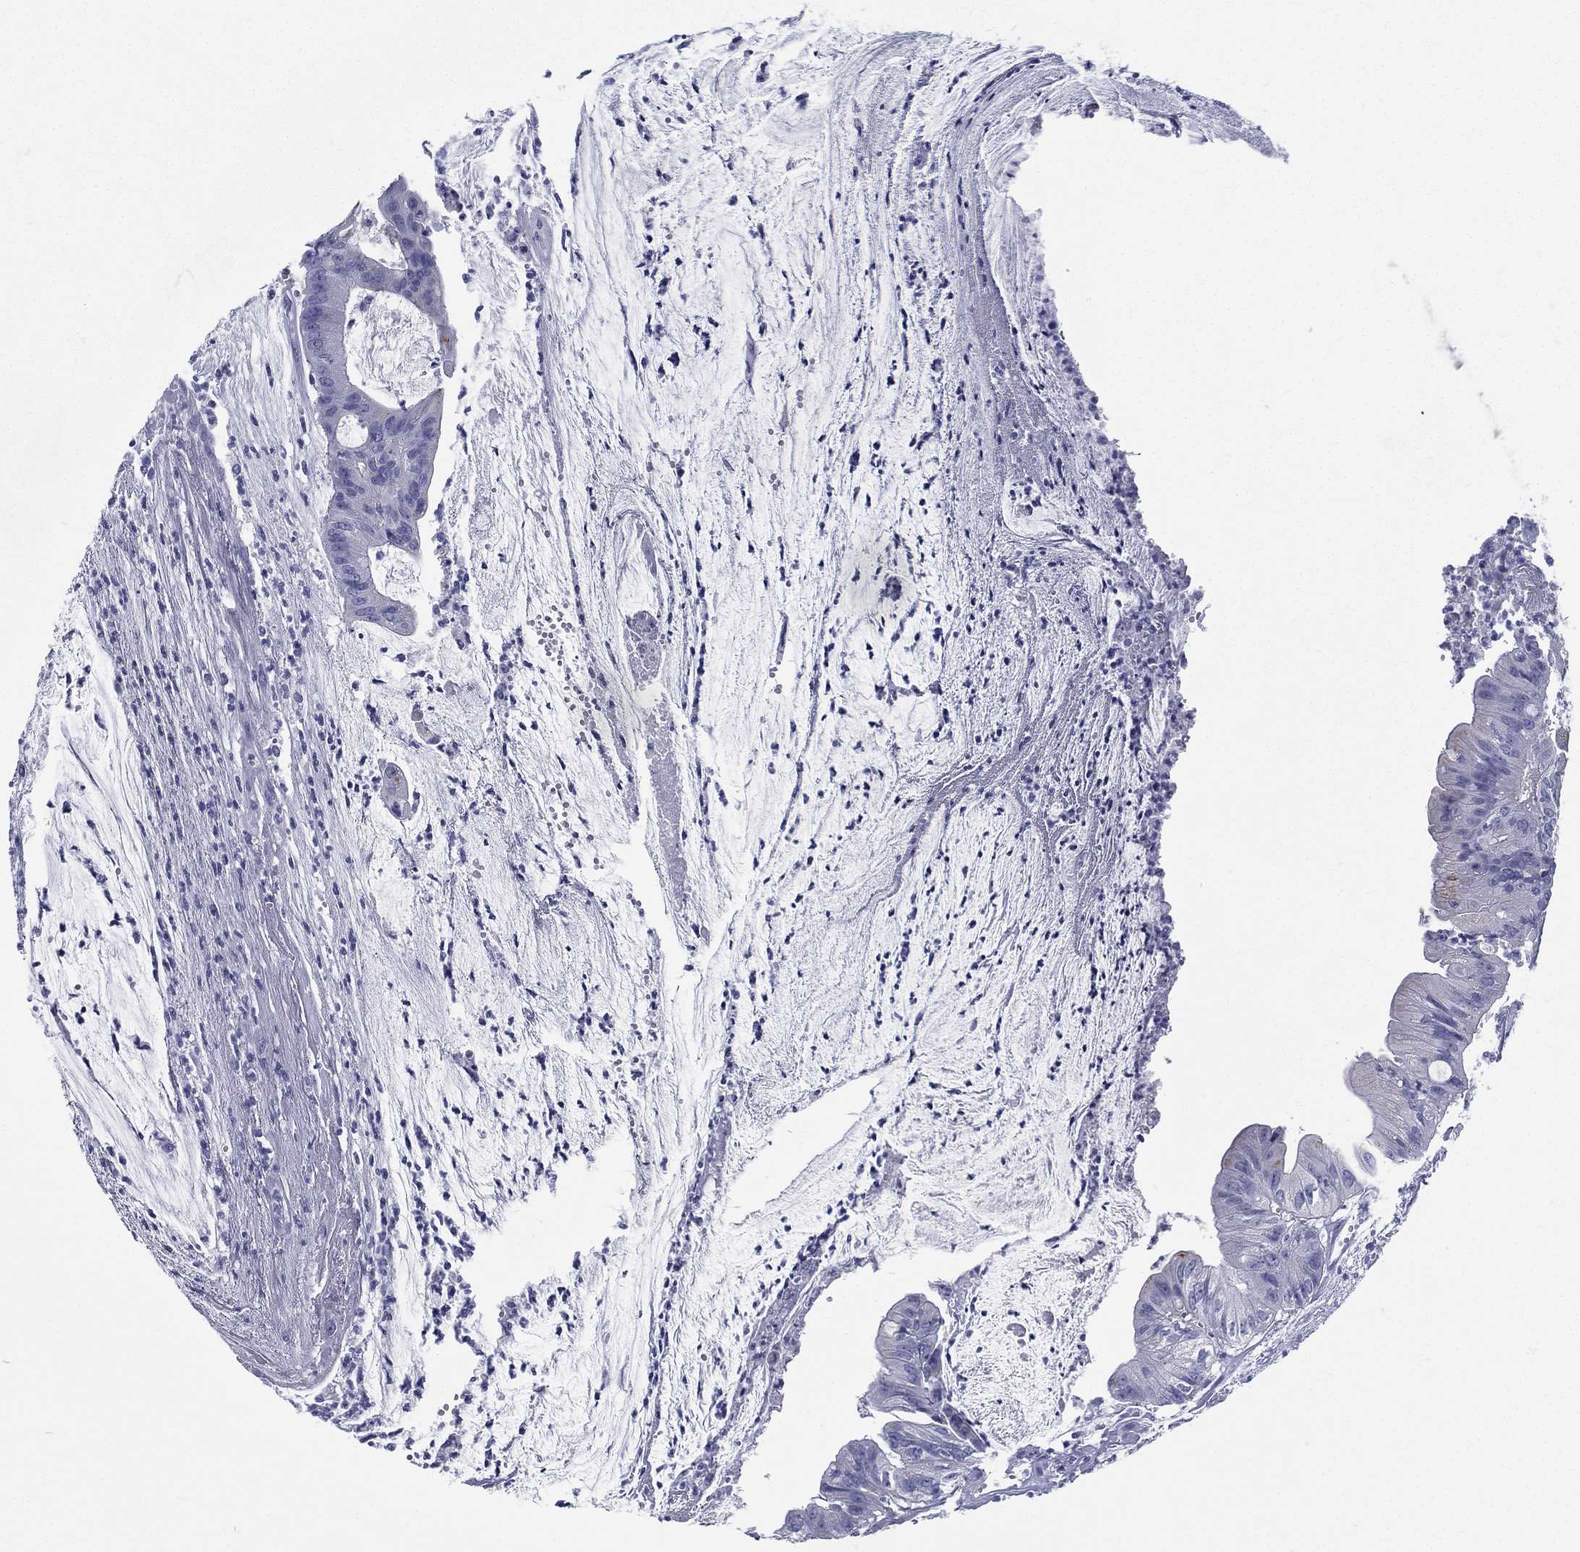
{"staining": {"intensity": "negative", "quantity": "none", "location": "none"}, "tissue": "colorectal cancer", "cell_type": "Tumor cells", "image_type": "cancer", "snomed": [{"axis": "morphology", "description": "Adenocarcinoma, NOS"}, {"axis": "topography", "description": "Colon"}], "caption": "The IHC photomicrograph has no significant expression in tumor cells of colorectal cancer tissue.", "gene": "RSPH4A", "patient": {"sex": "female", "age": 69}}